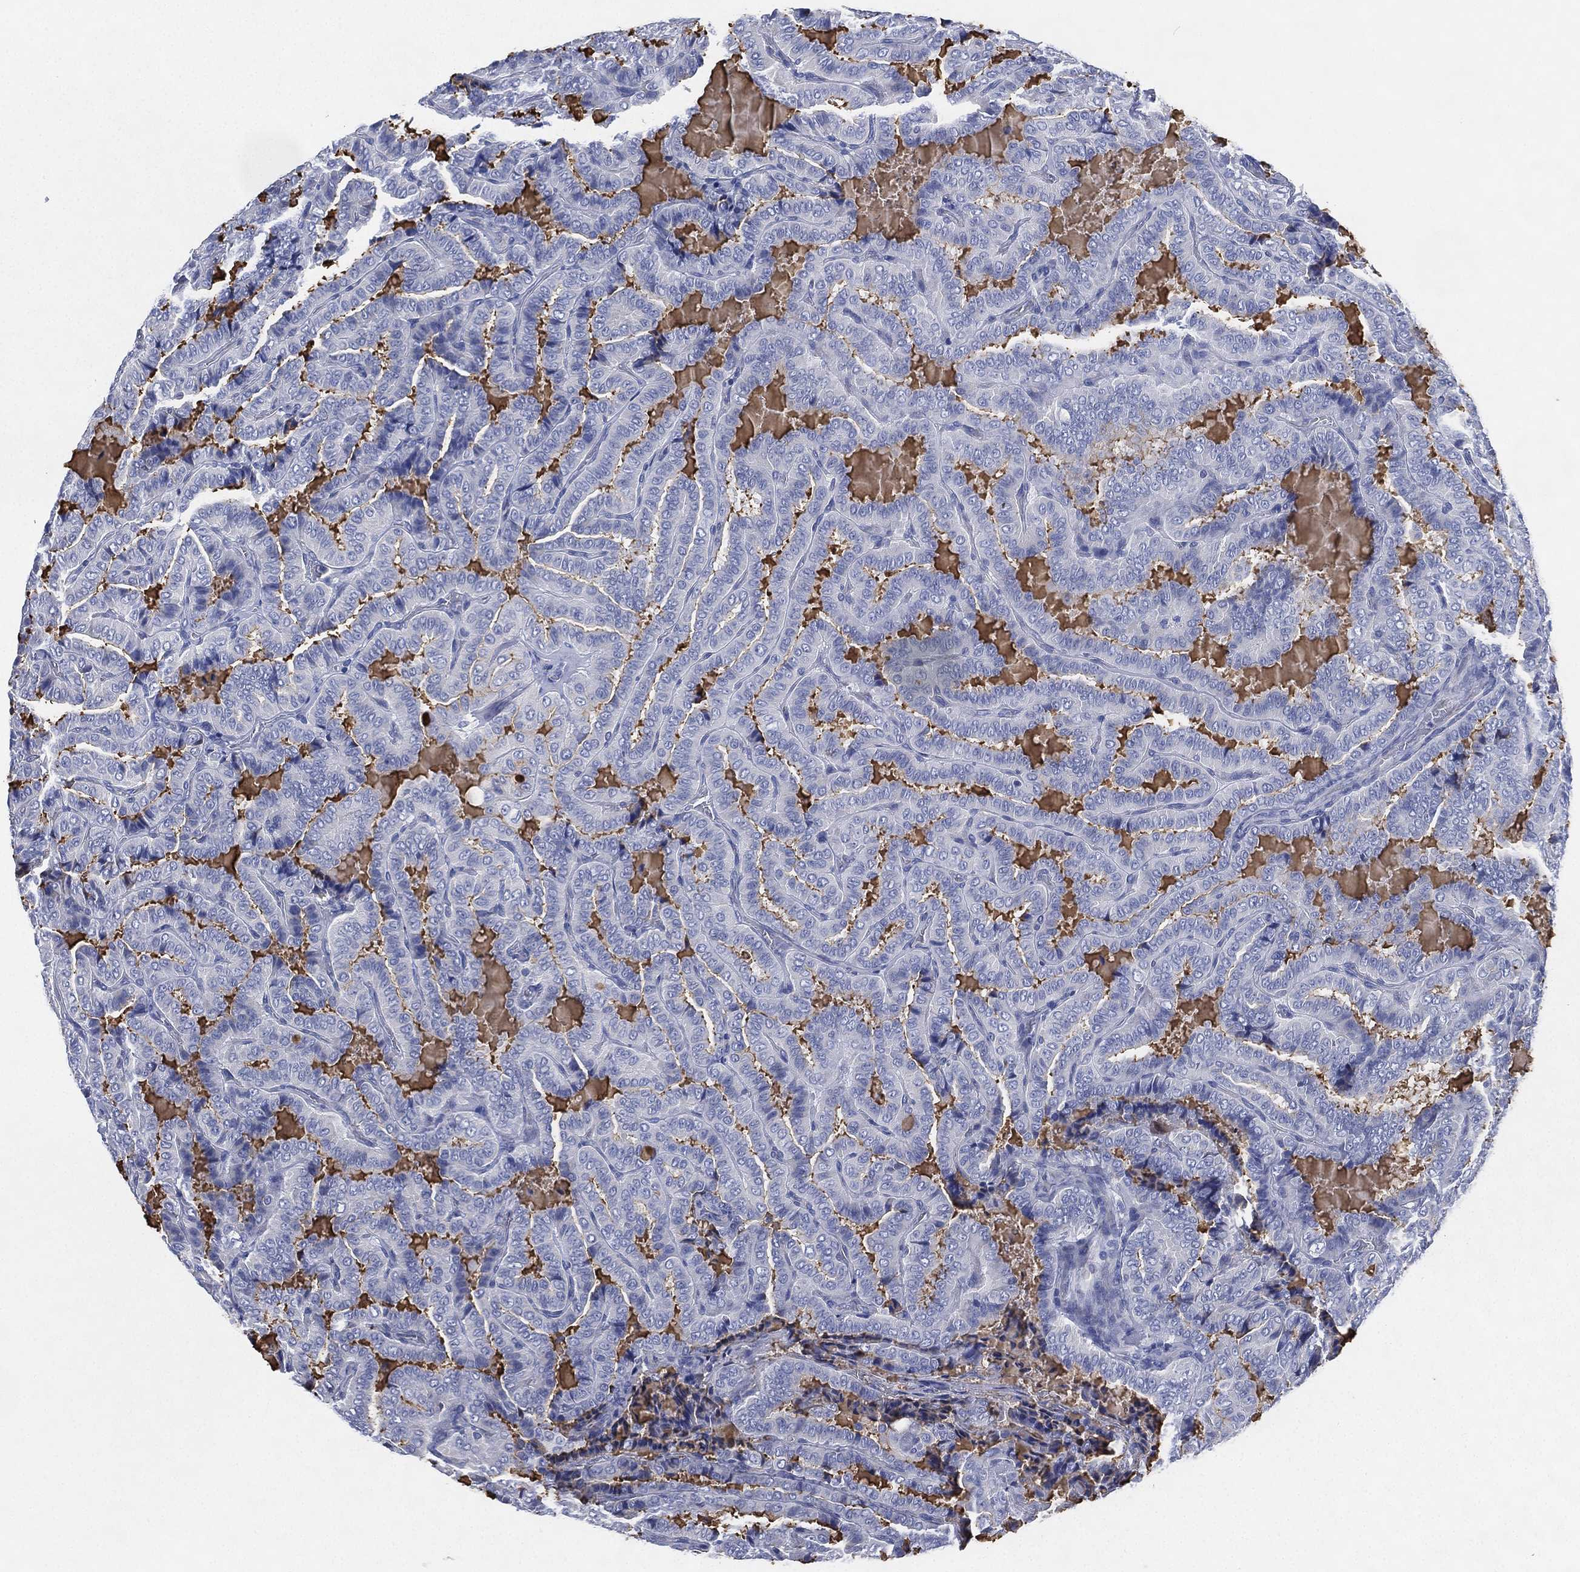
{"staining": {"intensity": "negative", "quantity": "none", "location": "none"}, "tissue": "thyroid cancer", "cell_type": "Tumor cells", "image_type": "cancer", "snomed": [{"axis": "morphology", "description": "Papillary adenocarcinoma, NOS"}, {"axis": "topography", "description": "Thyroid gland"}], "caption": "A high-resolution histopathology image shows immunohistochemistry (IHC) staining of thyroid cancer, which reveals no significant positivity in tumor cells. Nuclei are stained in blue.", "gene": "CCDC70", "patient": {"sex": "female", "age": 39}}